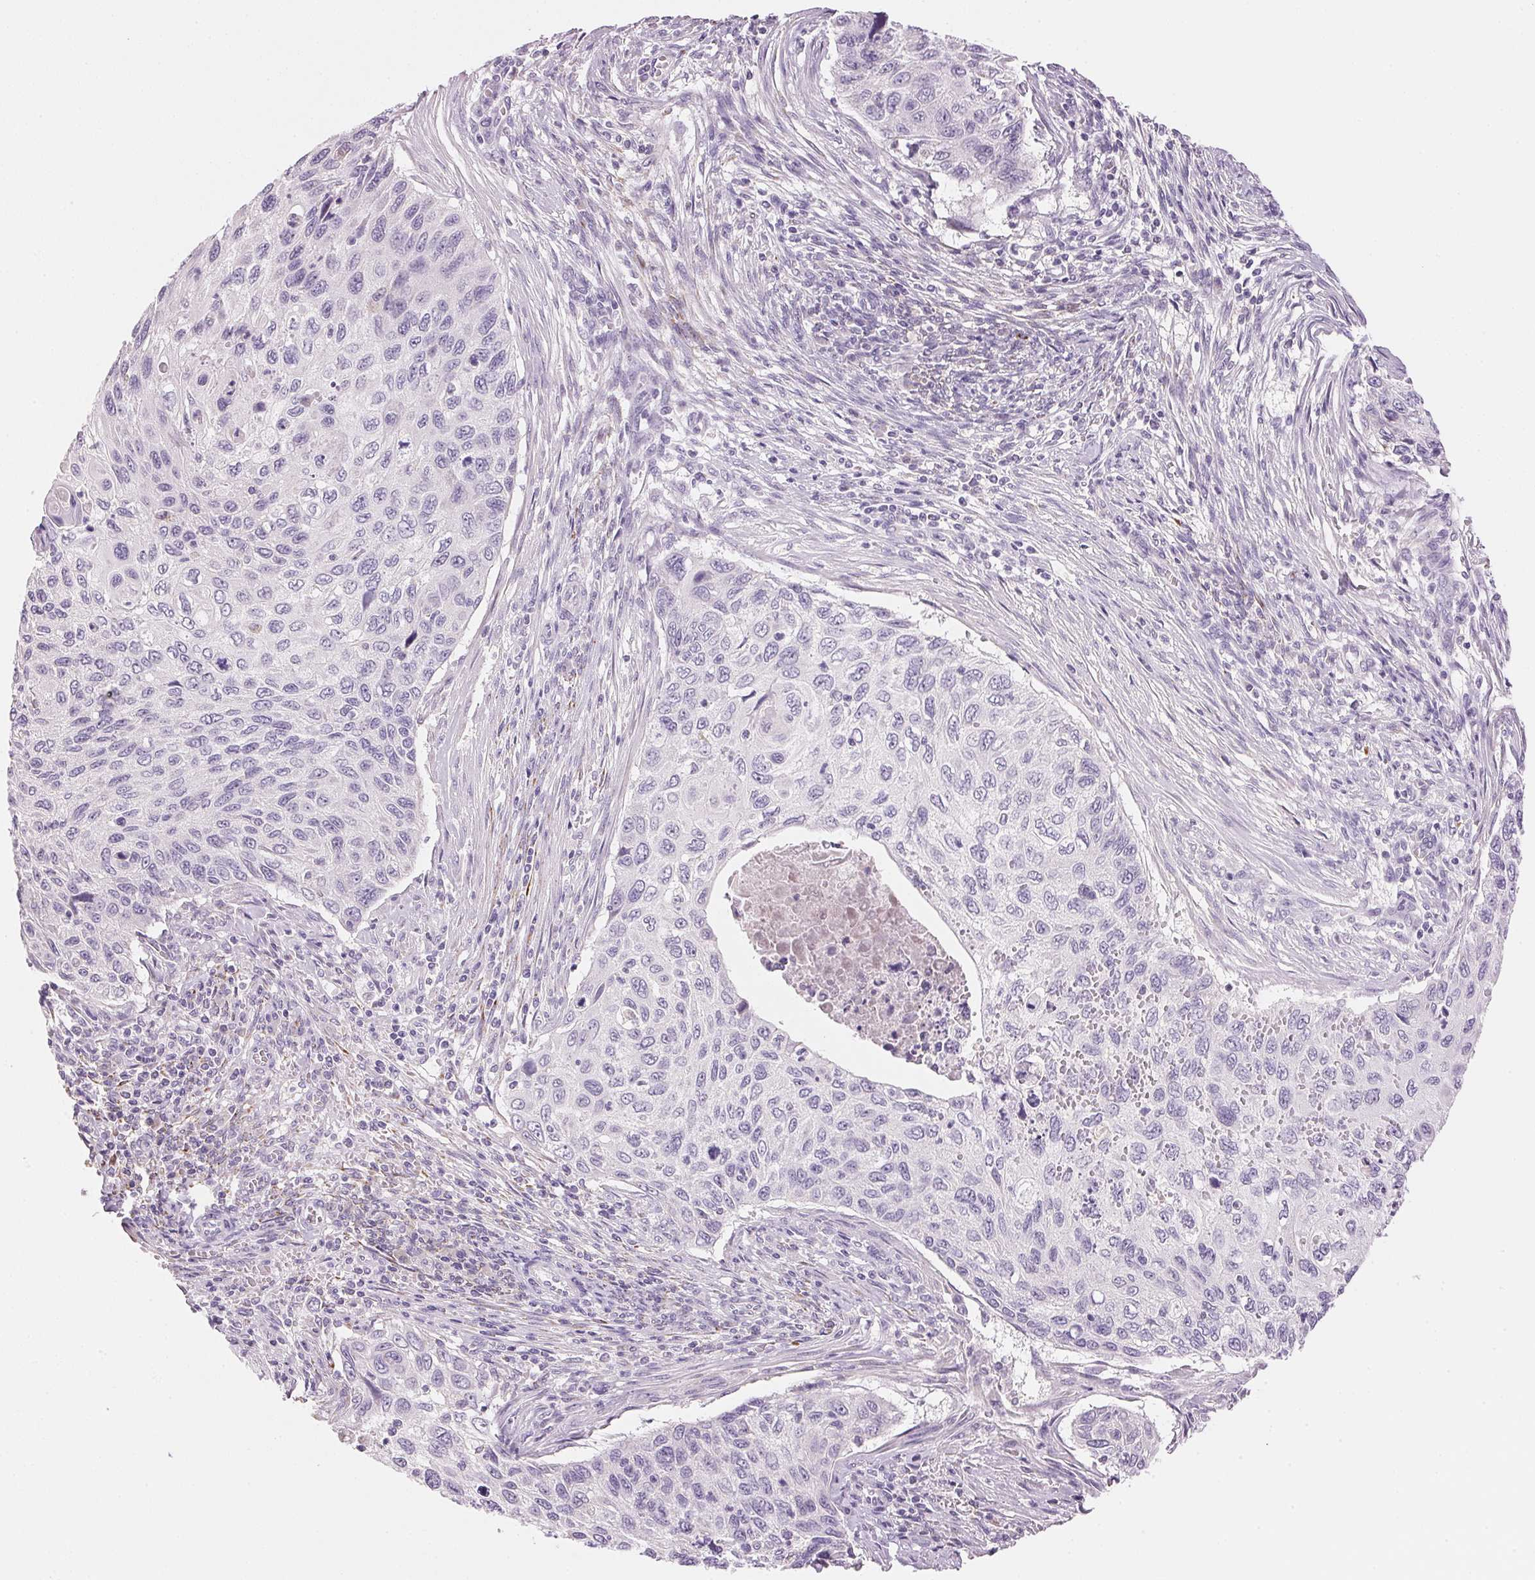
{"staining": {"intensity": "negative", "quantity": "none", "location": "none"}, "tissue": "cervical cancer", "cell_type": "Tumor cells", "image_type": "cancer", "snomed": [{"axis": "morphology", "description": "Squamous cell carcinoma, NOS"}, {"axis": "topography", "description": "Cervix"}], "caption": "A micrograph of human cervical cancer (squamous cell carcinoma) is negative for staining in tumor cells. (DAB immunohistochemistry (IHC) visualized using brightfield microscopy, high magnification).", "gene": "CYP11B1", "patient": {"sex": "female", "age": 70}}